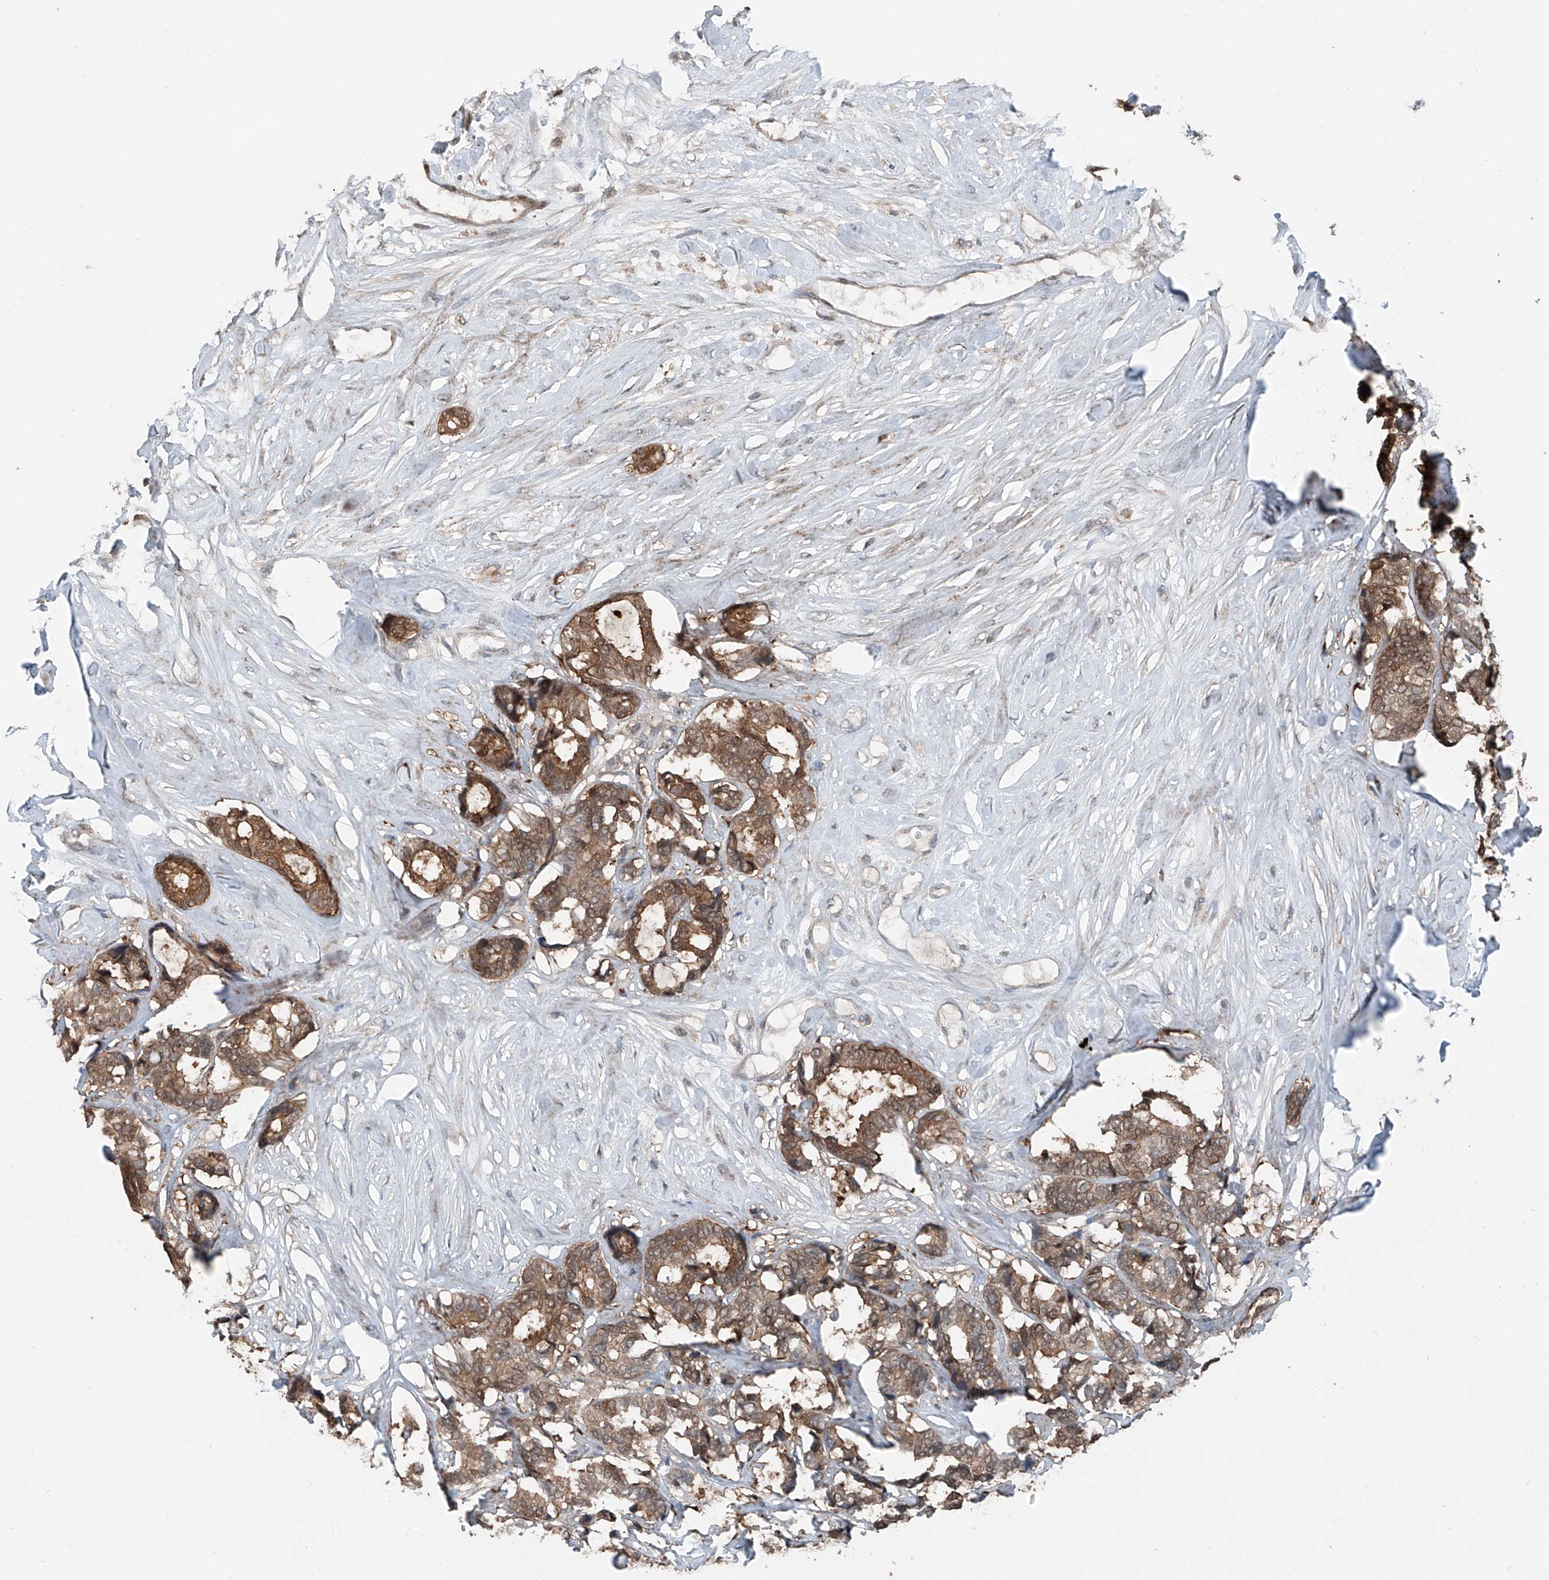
{"staining": {"intensity": "moderate", "quantity": ">75%", "location": "cytoplasmic/membranous,nuclear"}, "tissue": "breast cancer", "cell_type": "Tumor cells", "image_type": "cancer", "snomed": [{"axis": "morphology", "description": "Duct carcinoma"}, {"axis": "topography", "description": "Breast"}], "caption": "Tumor cells exhibit moderate cytoplasmic/membranous and nuclear positivity in approximately >75% of cells in breast cancer (invasive ductal carcinoma).", "gene": "HSPA6", "patient": {"sex": "female", "age": 87}}